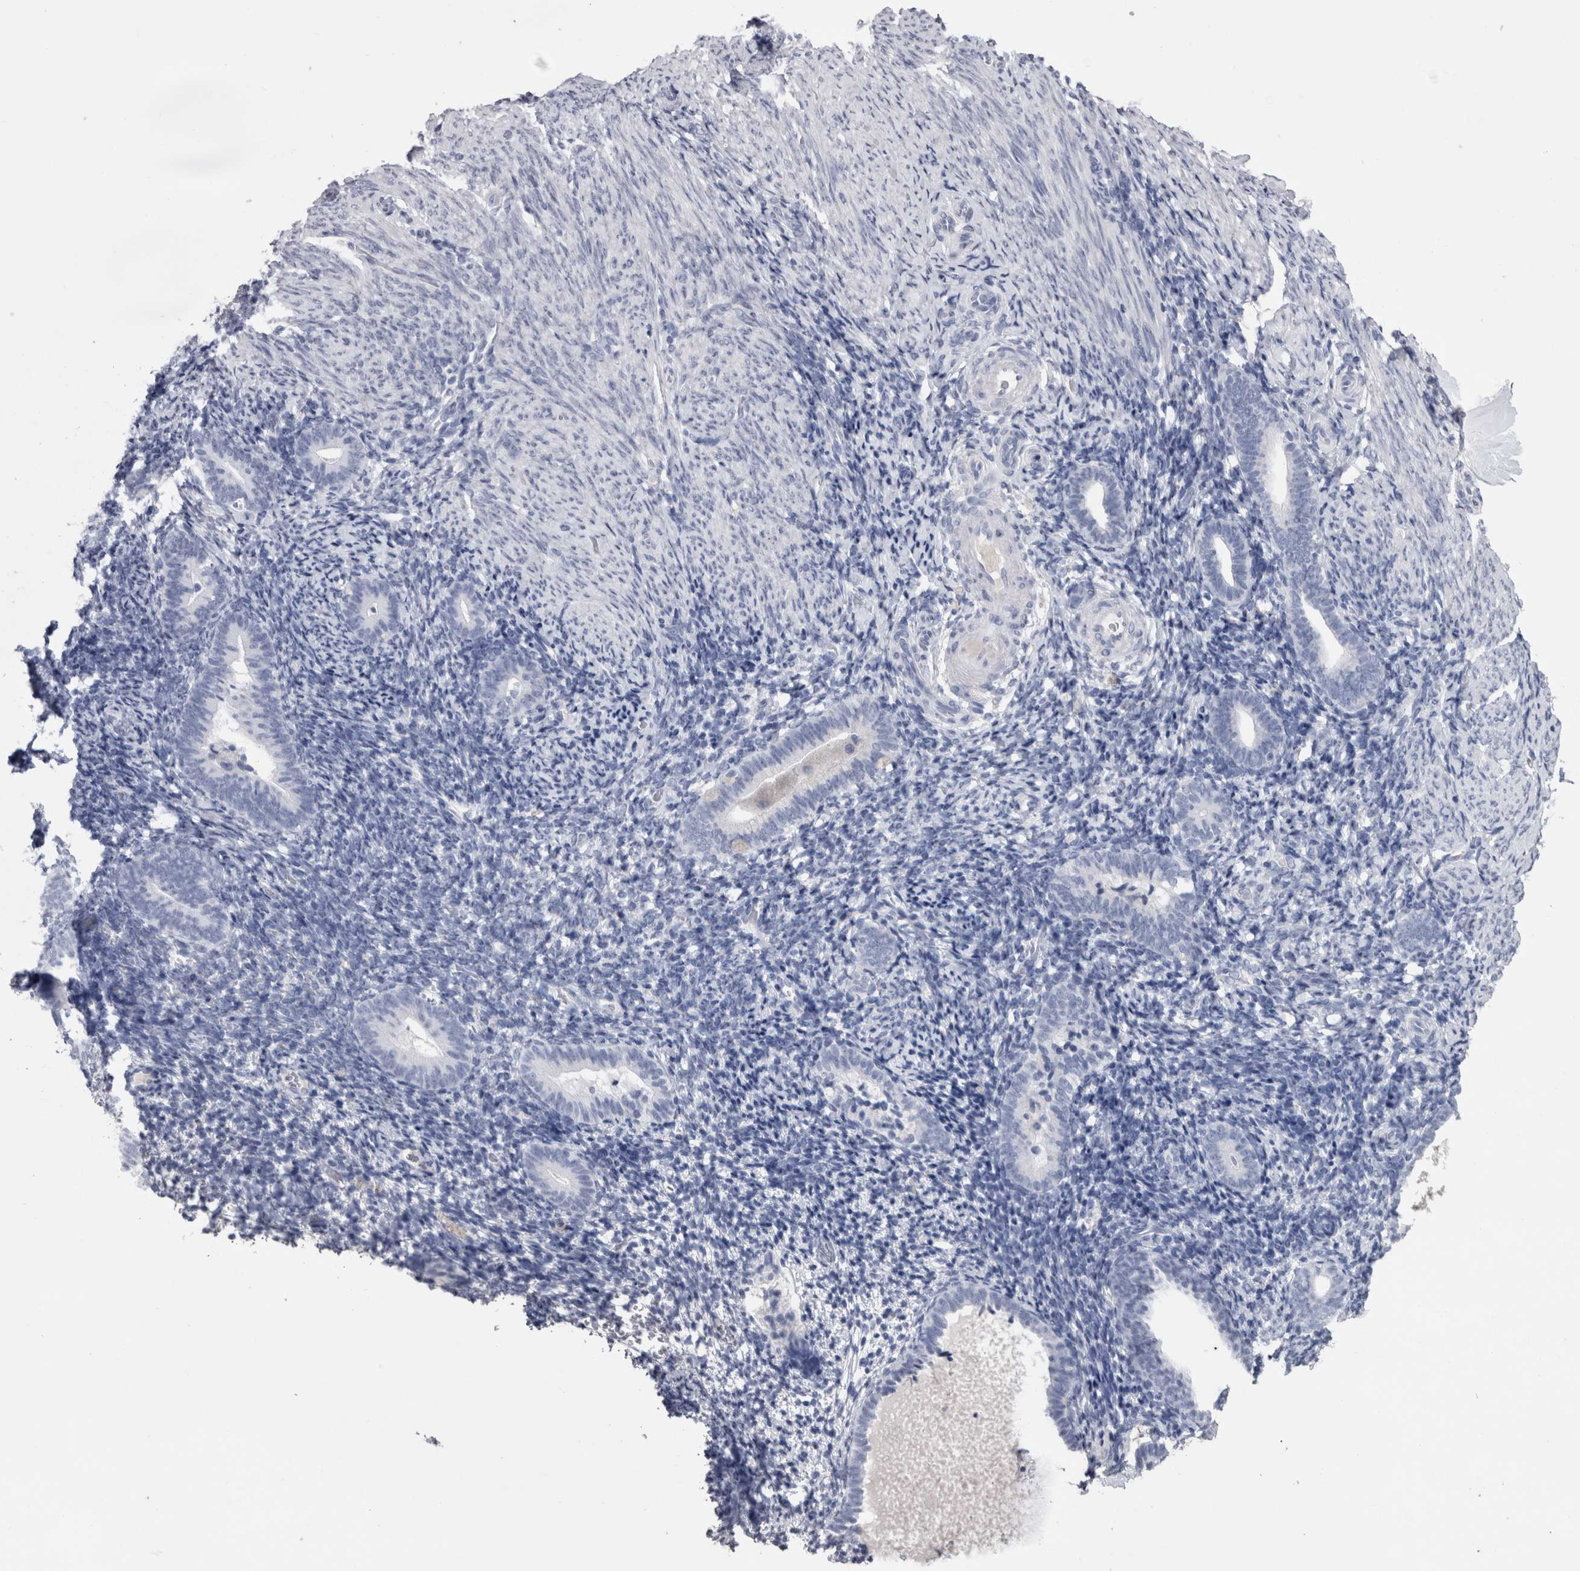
{"staining": {"intensity": "negative", "quantity": "none", "location": "none"}, "tissue": "endometrium", "cell_type": "Cells in endometrial stroma", "image_type": "normal", "snomed": [{"axis": "morphology", "description": "Normal tissue, NOS"}, {"axis": "topography", "description": "Endometrium"}], "caption": "Immunohistochemistry (IHC) image of normal endometrium stained for a protein (brown), which shows no expression in cells in endometrial stroma.", "gene": "PAX5", "patient": {"sex": "female", "age": 51}}